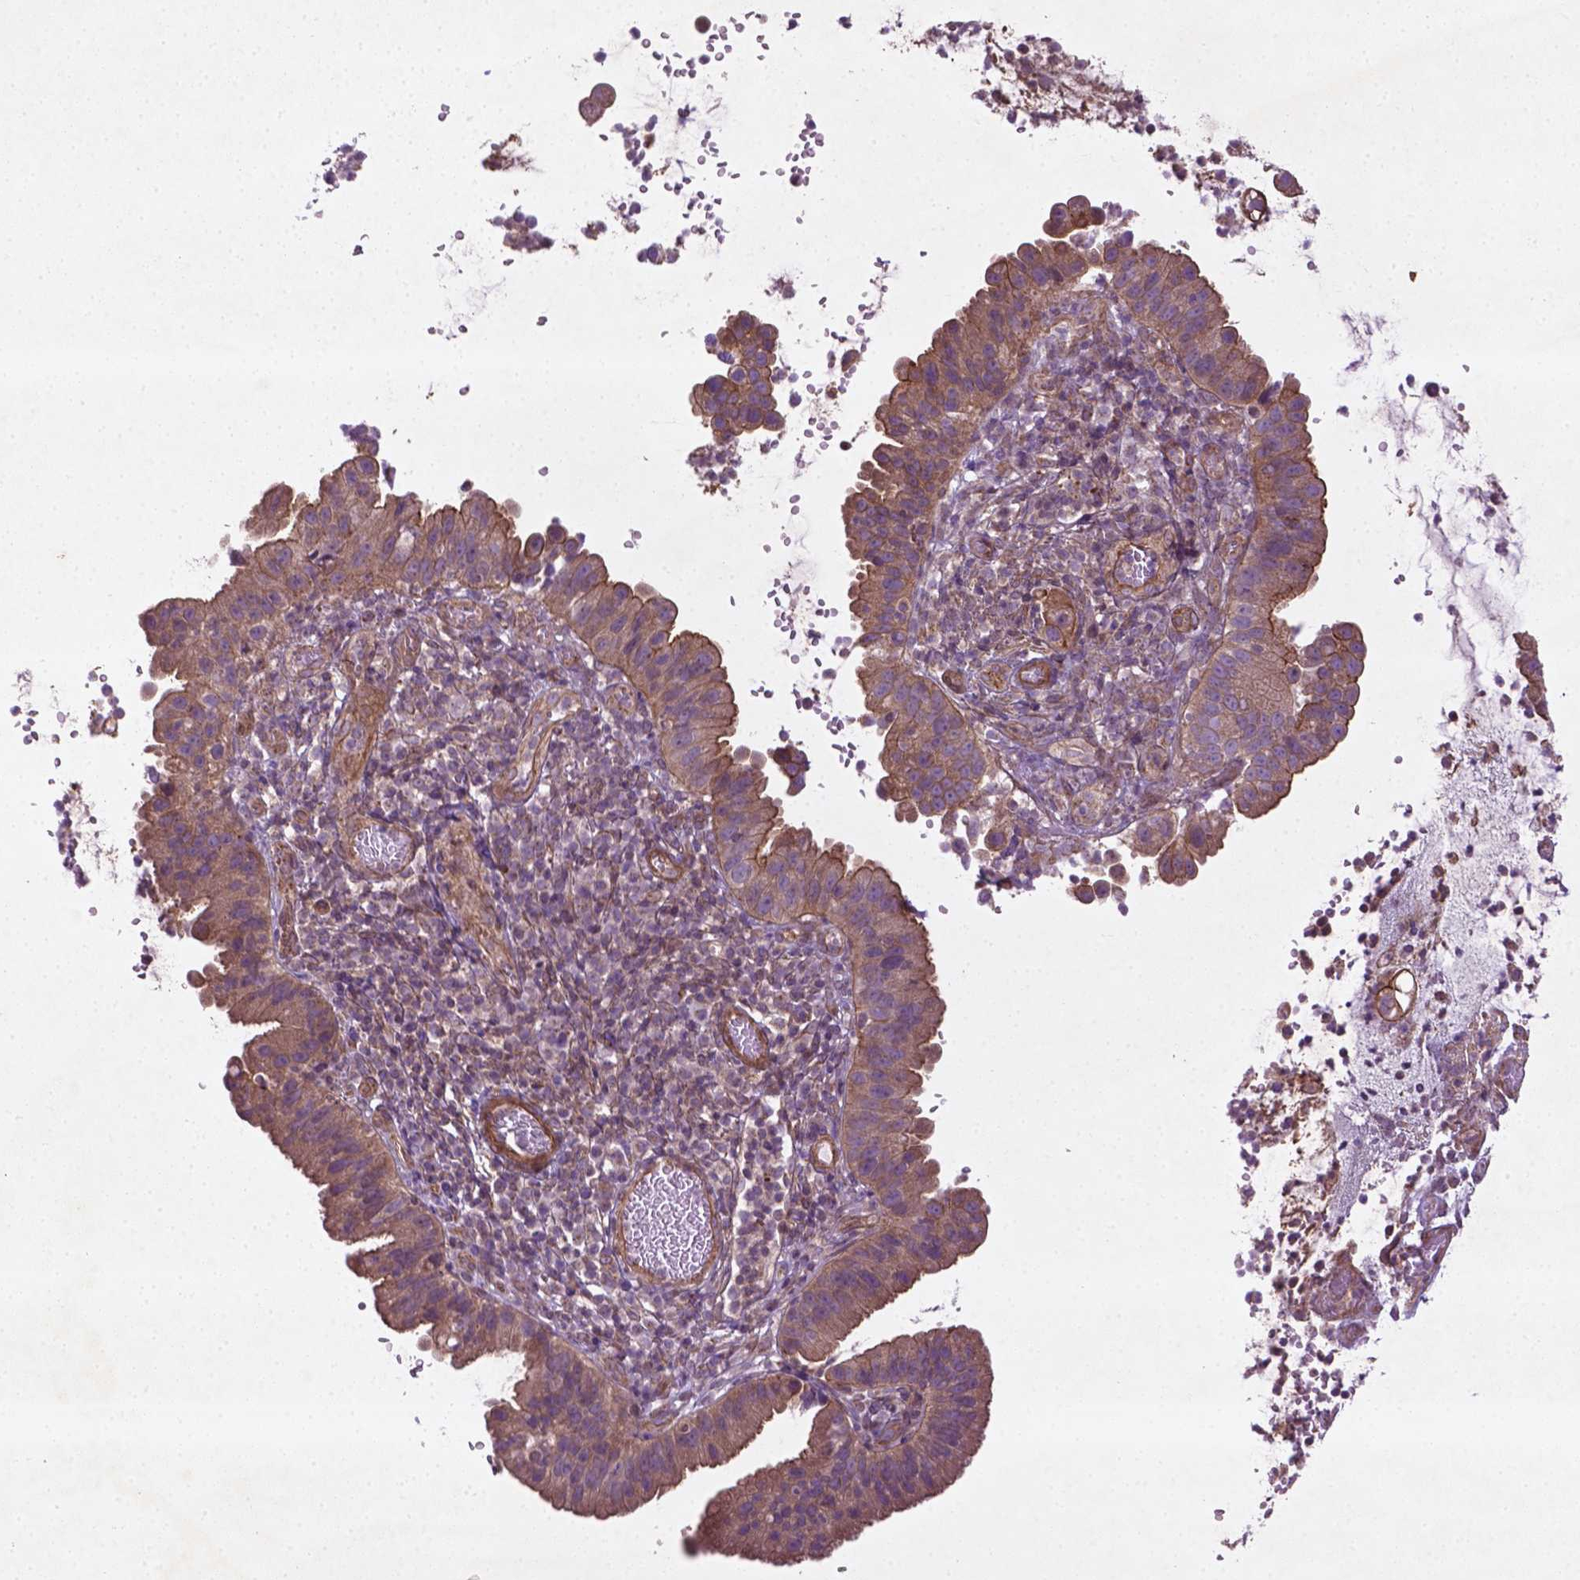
{"staining": {"intensity": "weak", "quantity": ">75%", "location": "cytoplasmic/membranous"}, "tissue": "cervical cancer", "cell_type": "Tumor cells", "image_type": "cancer", "snomed": [{"axis": "morphology", "description": "Adenocarcinoma, NOS"}, {"axis": "topography", "description": "Cervix"}], "caption": "Protein analysis of cervical adenocarcinoma tissue reveals weak cytoplasmic/membranous staining in approximately >75% of tumor cells.", "gene": "TCHP", "patient": {"sex": "female", "age": 34}}